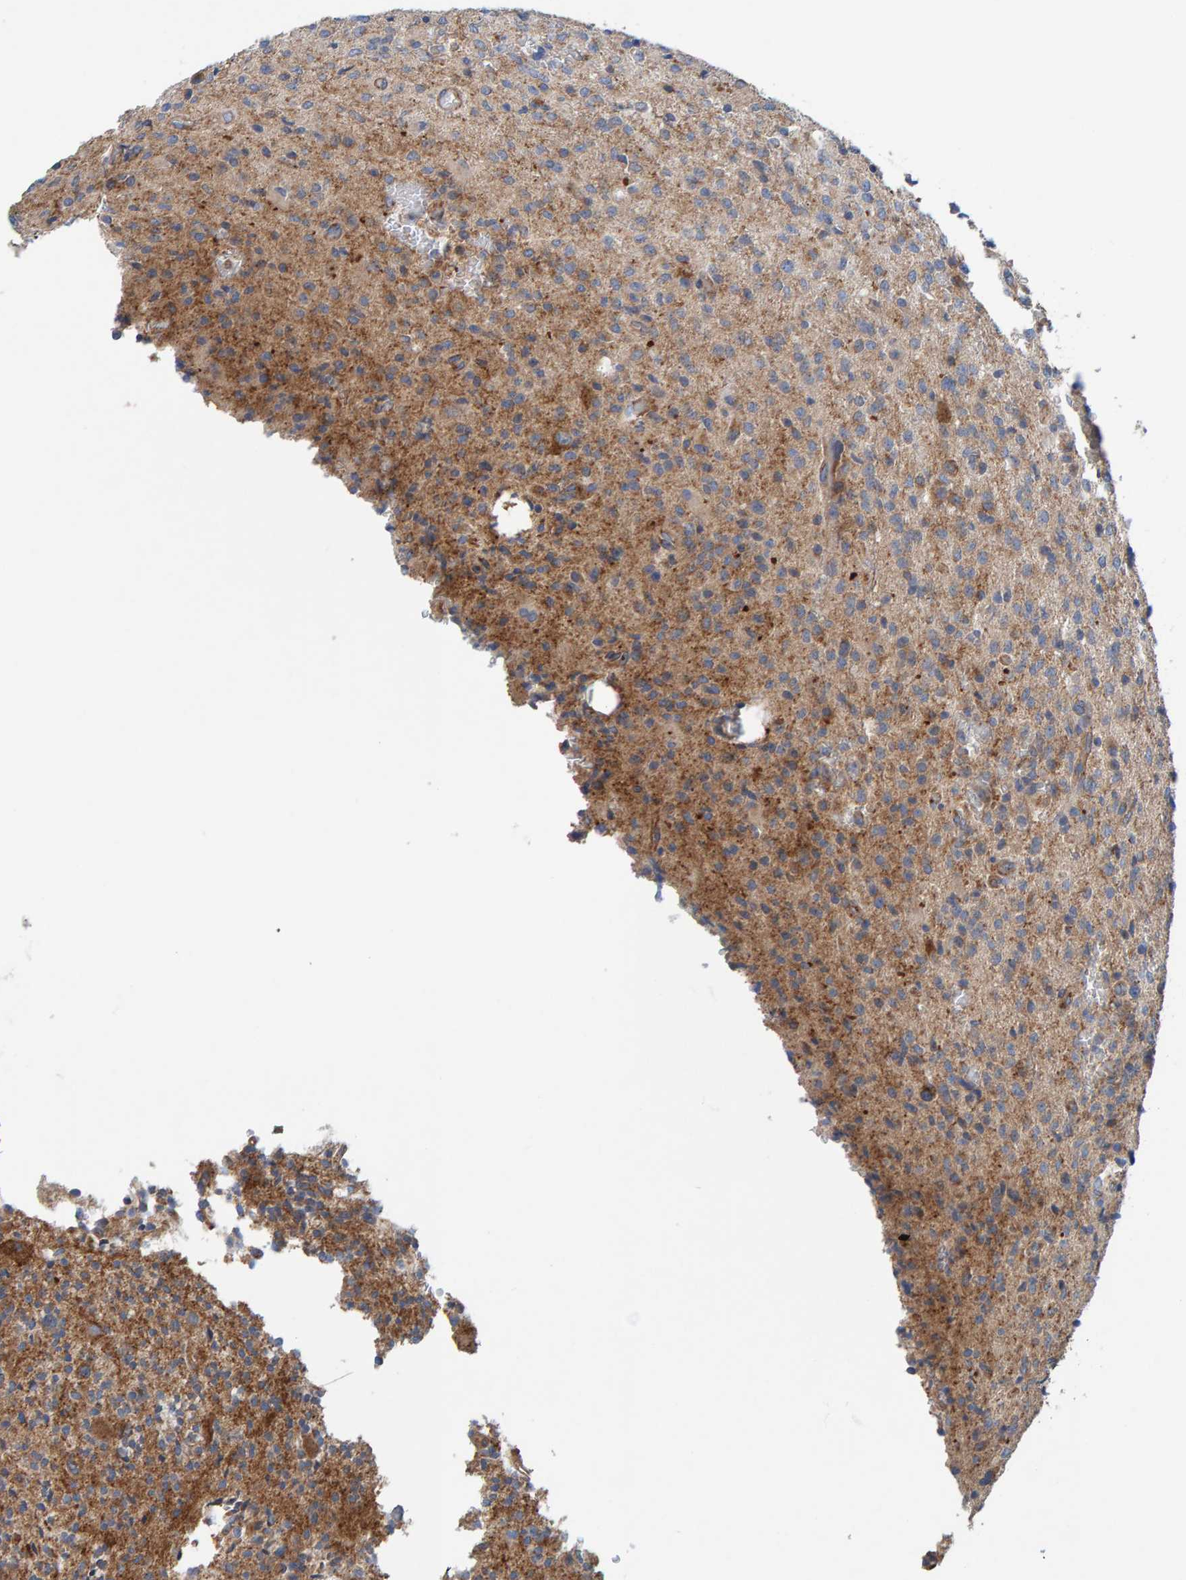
{"staining": {"intensity": "moderate", "quantity": "<25%", "location": "cytoplasmic/membranous"}, "tissue": "glioma", "cell_type": "Tumor cells", "image_type": "cancer", "snomed": [{"axis": "morphology", "description": "Glioma, malignant, High grade"}, {"axis": "topography", "description": "Brain"}], "caption": "Protein expression by immunohistochemistry displays moderate cytoplasmic/membranous expression in approximately <25% of tumor cells in glioma. (Stains: DAB in brown, nuclei in blue, Microscopy: brightfield microscopy at high magnification).", "gene": "MKLN1", "patient": {"sex": "male", "age": 34}}